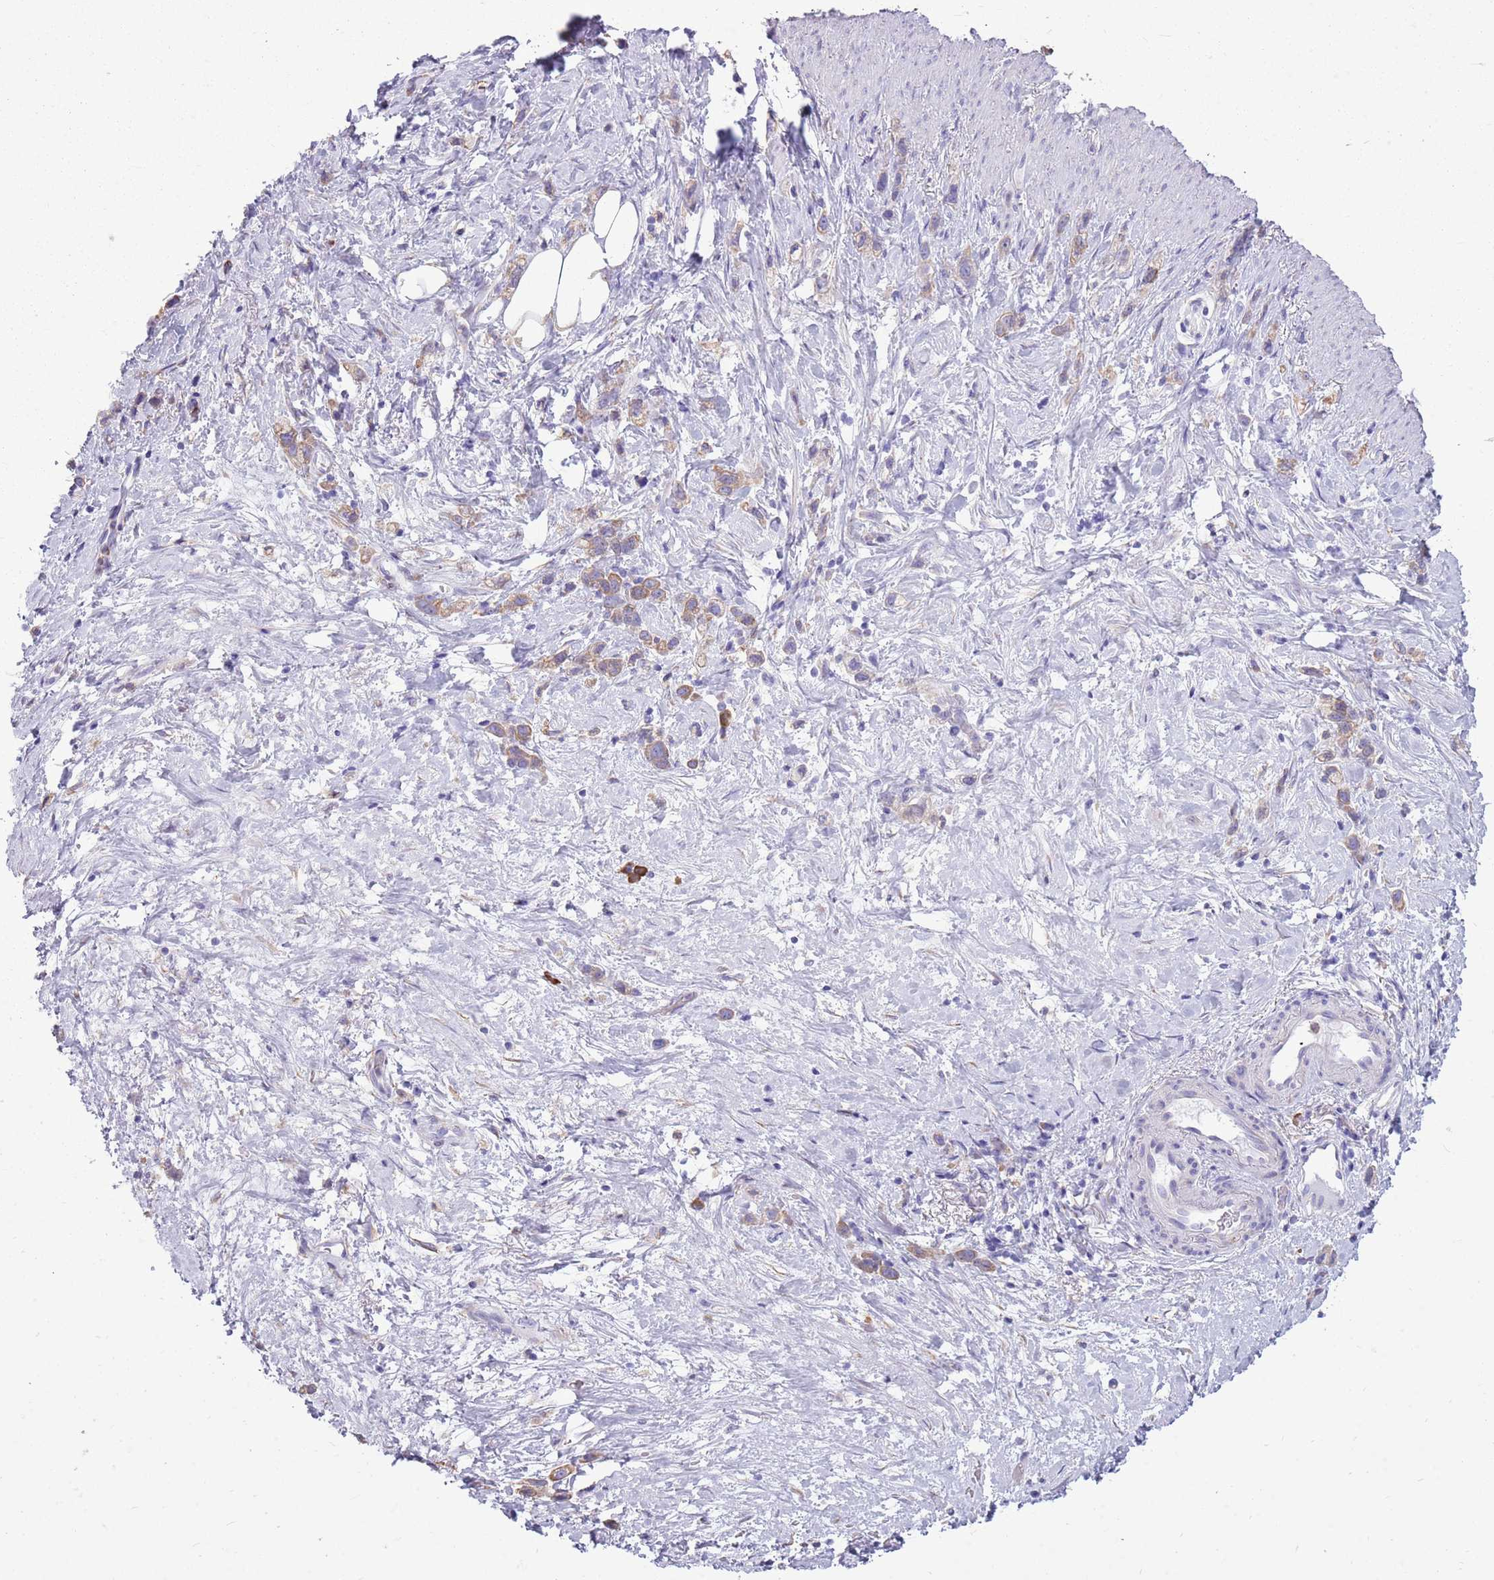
{"staining": {"intensity": "weak", "quantity": ">75%", "location": "cytoplasmic/membranous"}, "tissue": "stomach cancer", "cell_type": "Tumor cells", "image_type": "cancer", "snomed": [{"axis": "morphology", "description": "Adenocarcinoma, NOS"}, {"axis": "topography", "description": "Stomach"}], "caption": "Protein staining reveals weak cytoplasmic/membranous positivity in about >75% of tumor cells in stomach adenocarcinoma.", "gene": "KCTD19", "patient": {"sex": "female", "age": 65}}